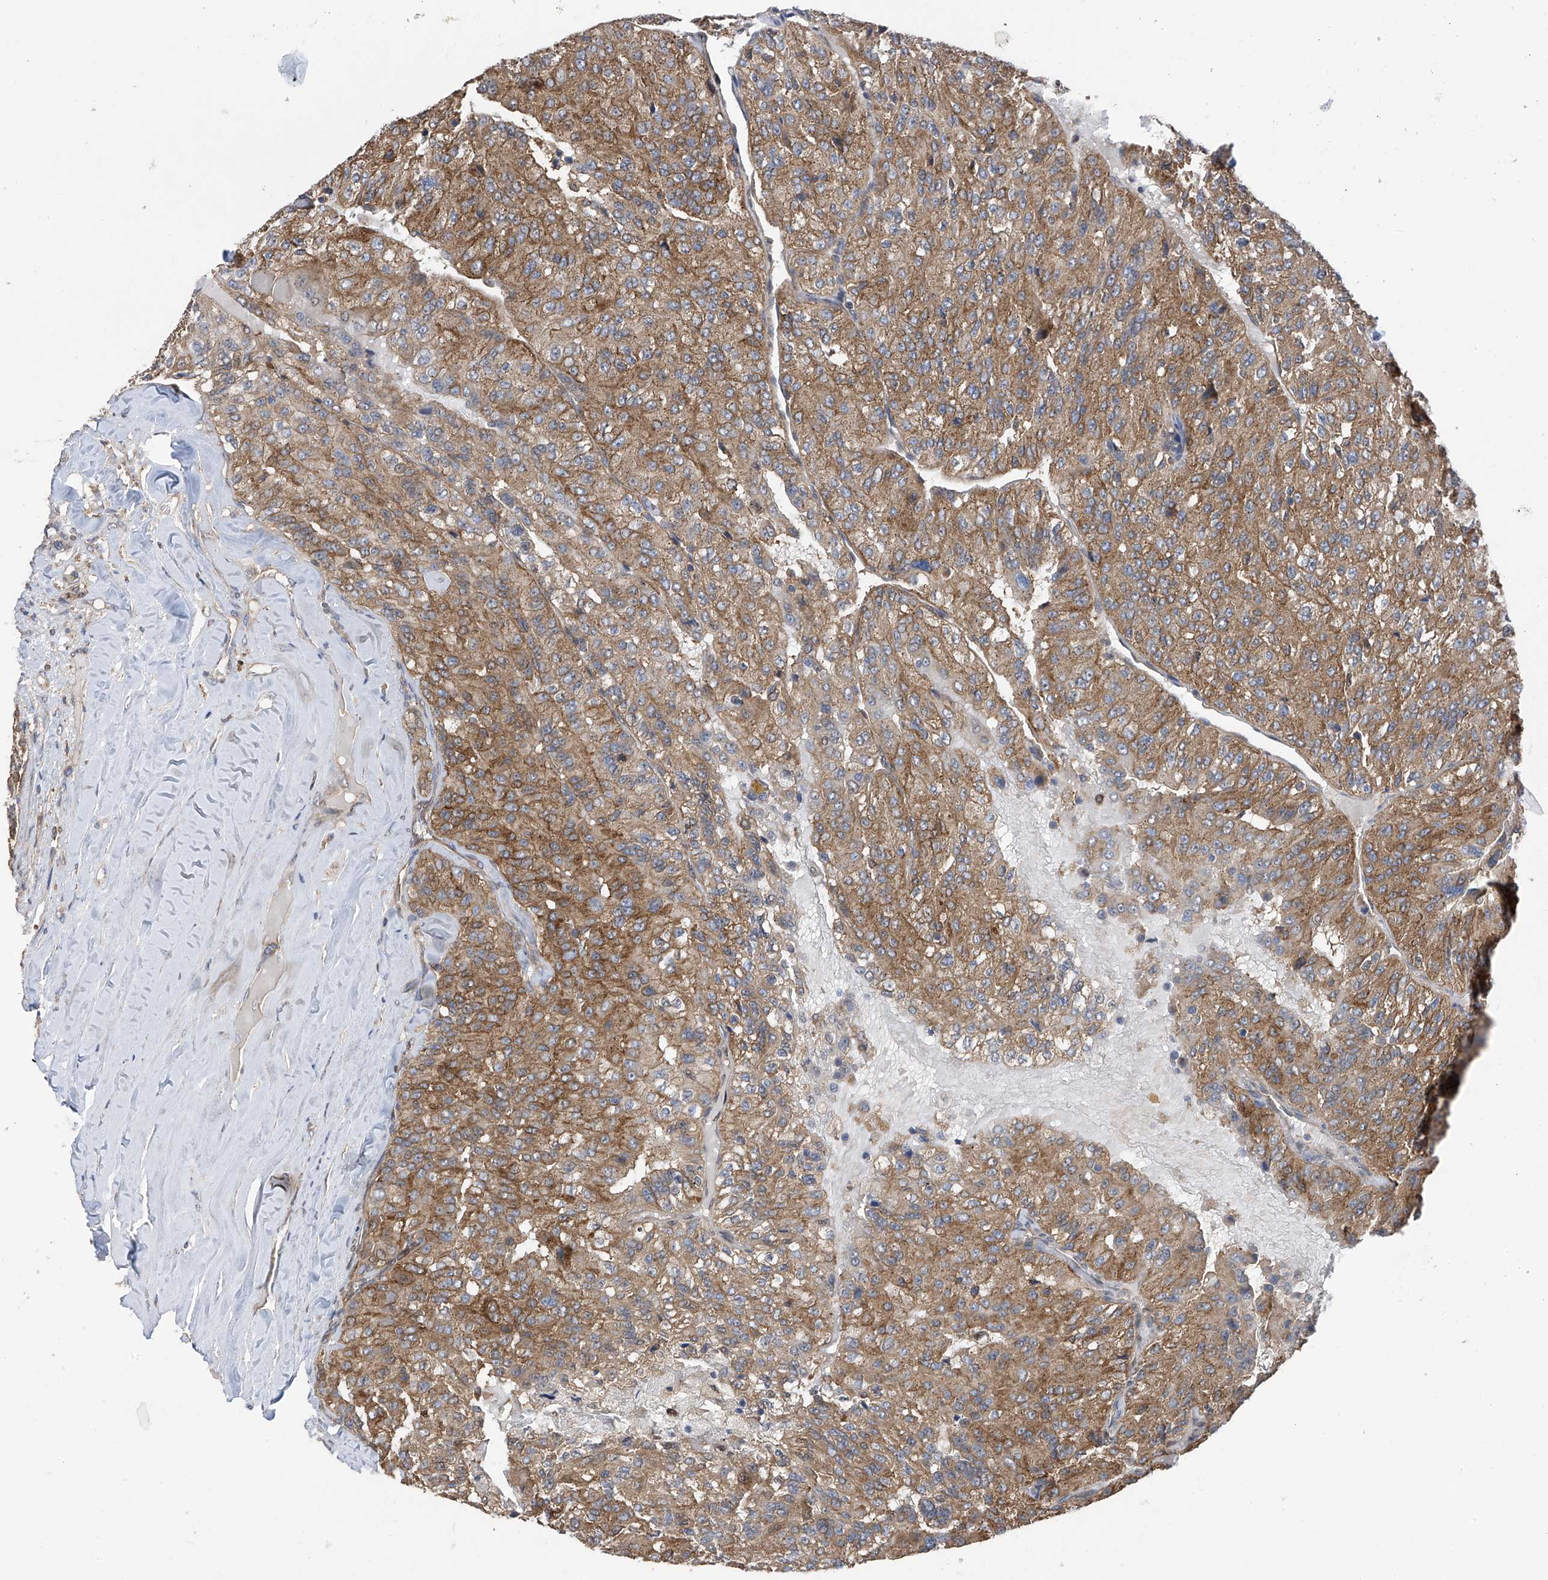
{"staining": {"intensity": "moderate", "quantity": ">75%", "location": "cytoplasmic/membranous"}, "tissue": "renal cancer", "cell_type": "Tumor cells", "image_type": "cancer", "snomed": [{"axis": "morphology", "description": "Adenocarcinoma, NOS"}, {"axis": "topography", "description": "Kidney"}], "caption": "Moderate cytoplasmic/membranous staining is appreciated in approximately >75% of tumor cells in adenocarcinoma (renal).", "gene": "CHPF", "patient": {"sex": "female", "age": 63}}